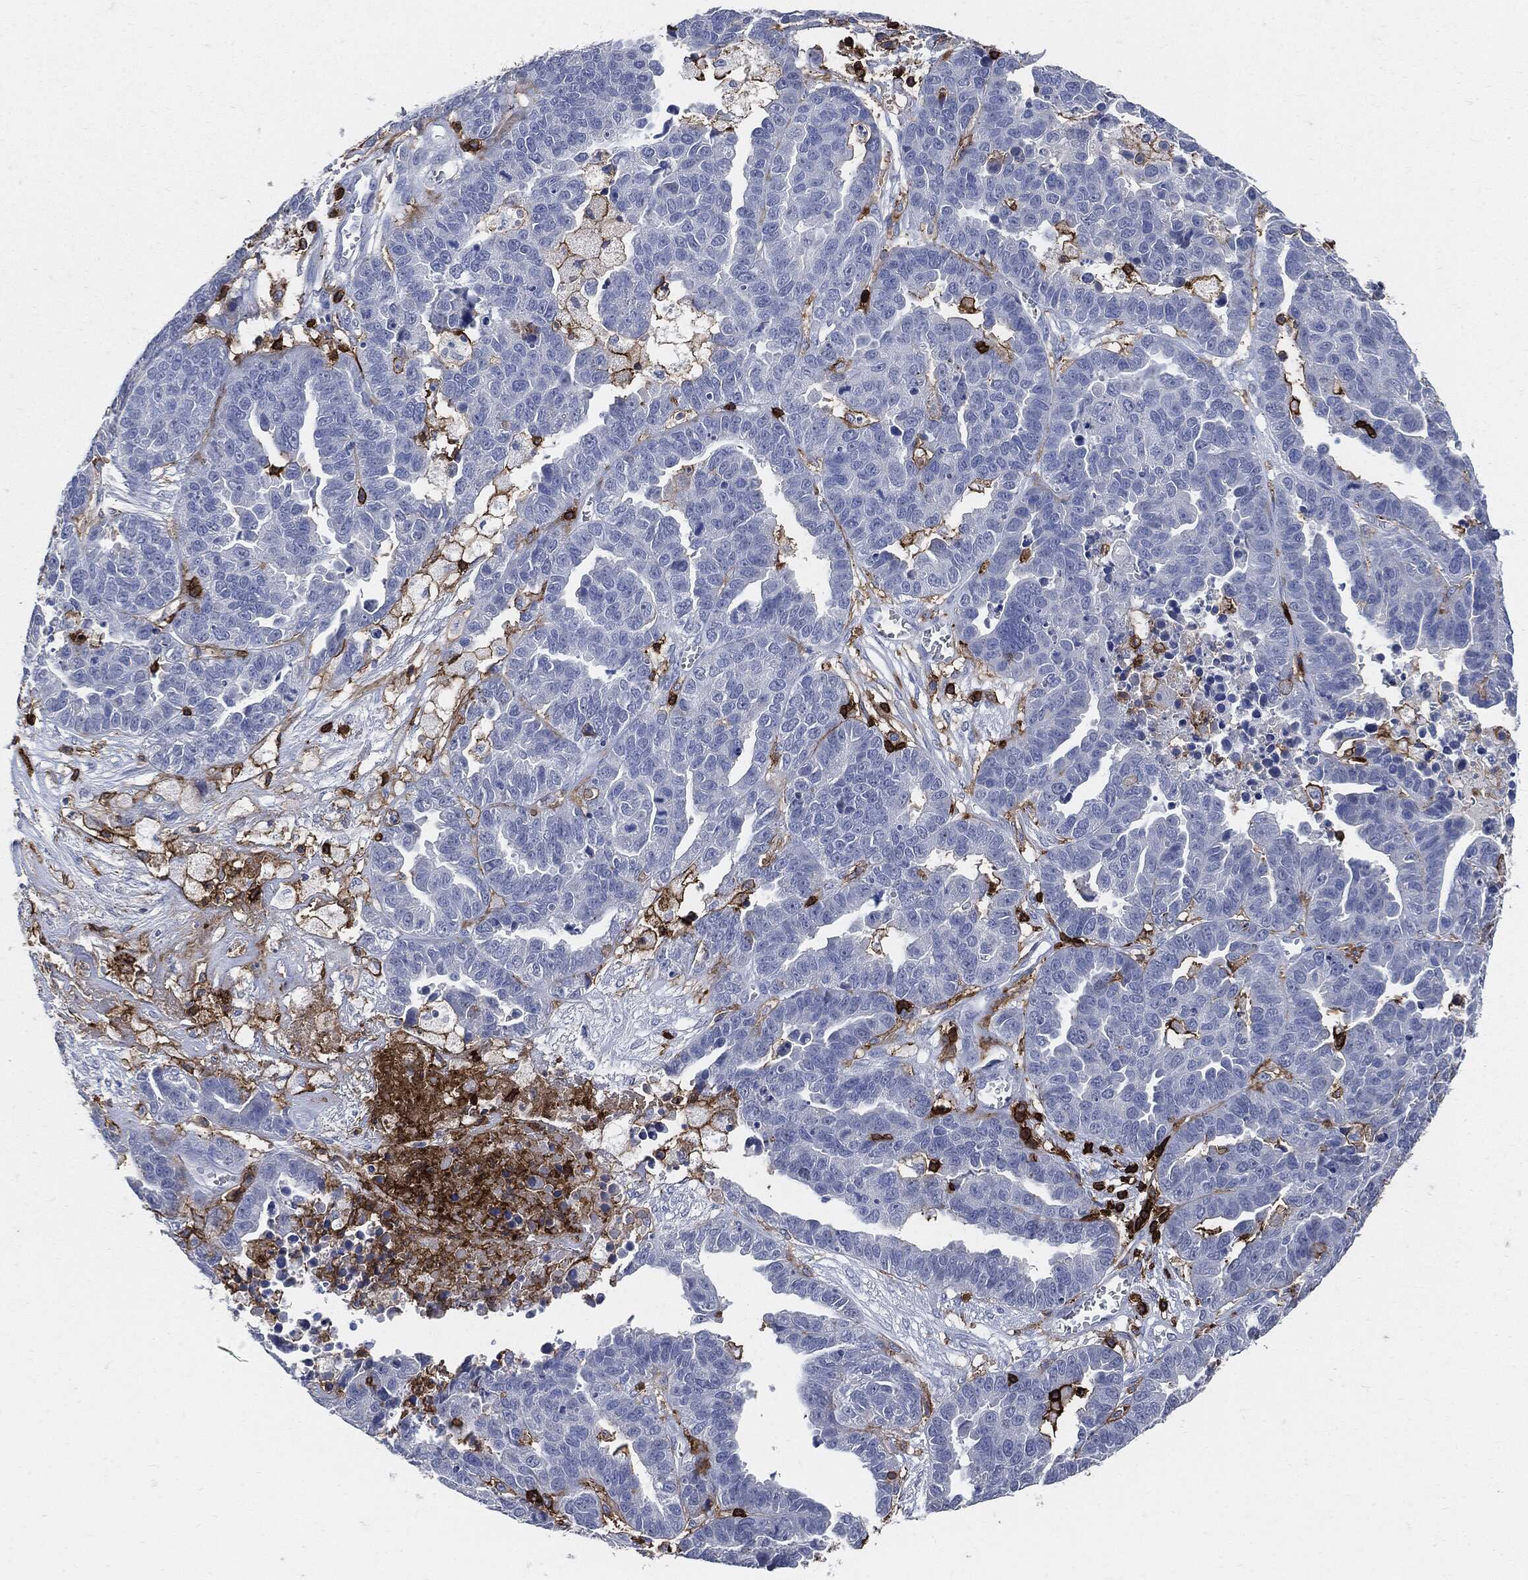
{"staining": {"intensity": "negative", "quantity": "none", "location": "none"}, "tissue": "ovarian cancer", "cell_type": "Tumor cells", "image_type": "cancer", "snomed": [{"axis": "morphology", "description": "Cystadenocarcinoma, serous, NOS"}, {"axis": "topography", "description": "Ovary"}], "caption": "A high-resolution micrograph shows IHC staining of serous cystadenocarcinoma (ovarian), which exhibits no significant staining in tumor cells. The staining is performed using DAB brown chromogen with nuclei counter-stained in using hematoxylin.", "gene": "PTPRC", "patient": {"sex": "female", "age": 87}}